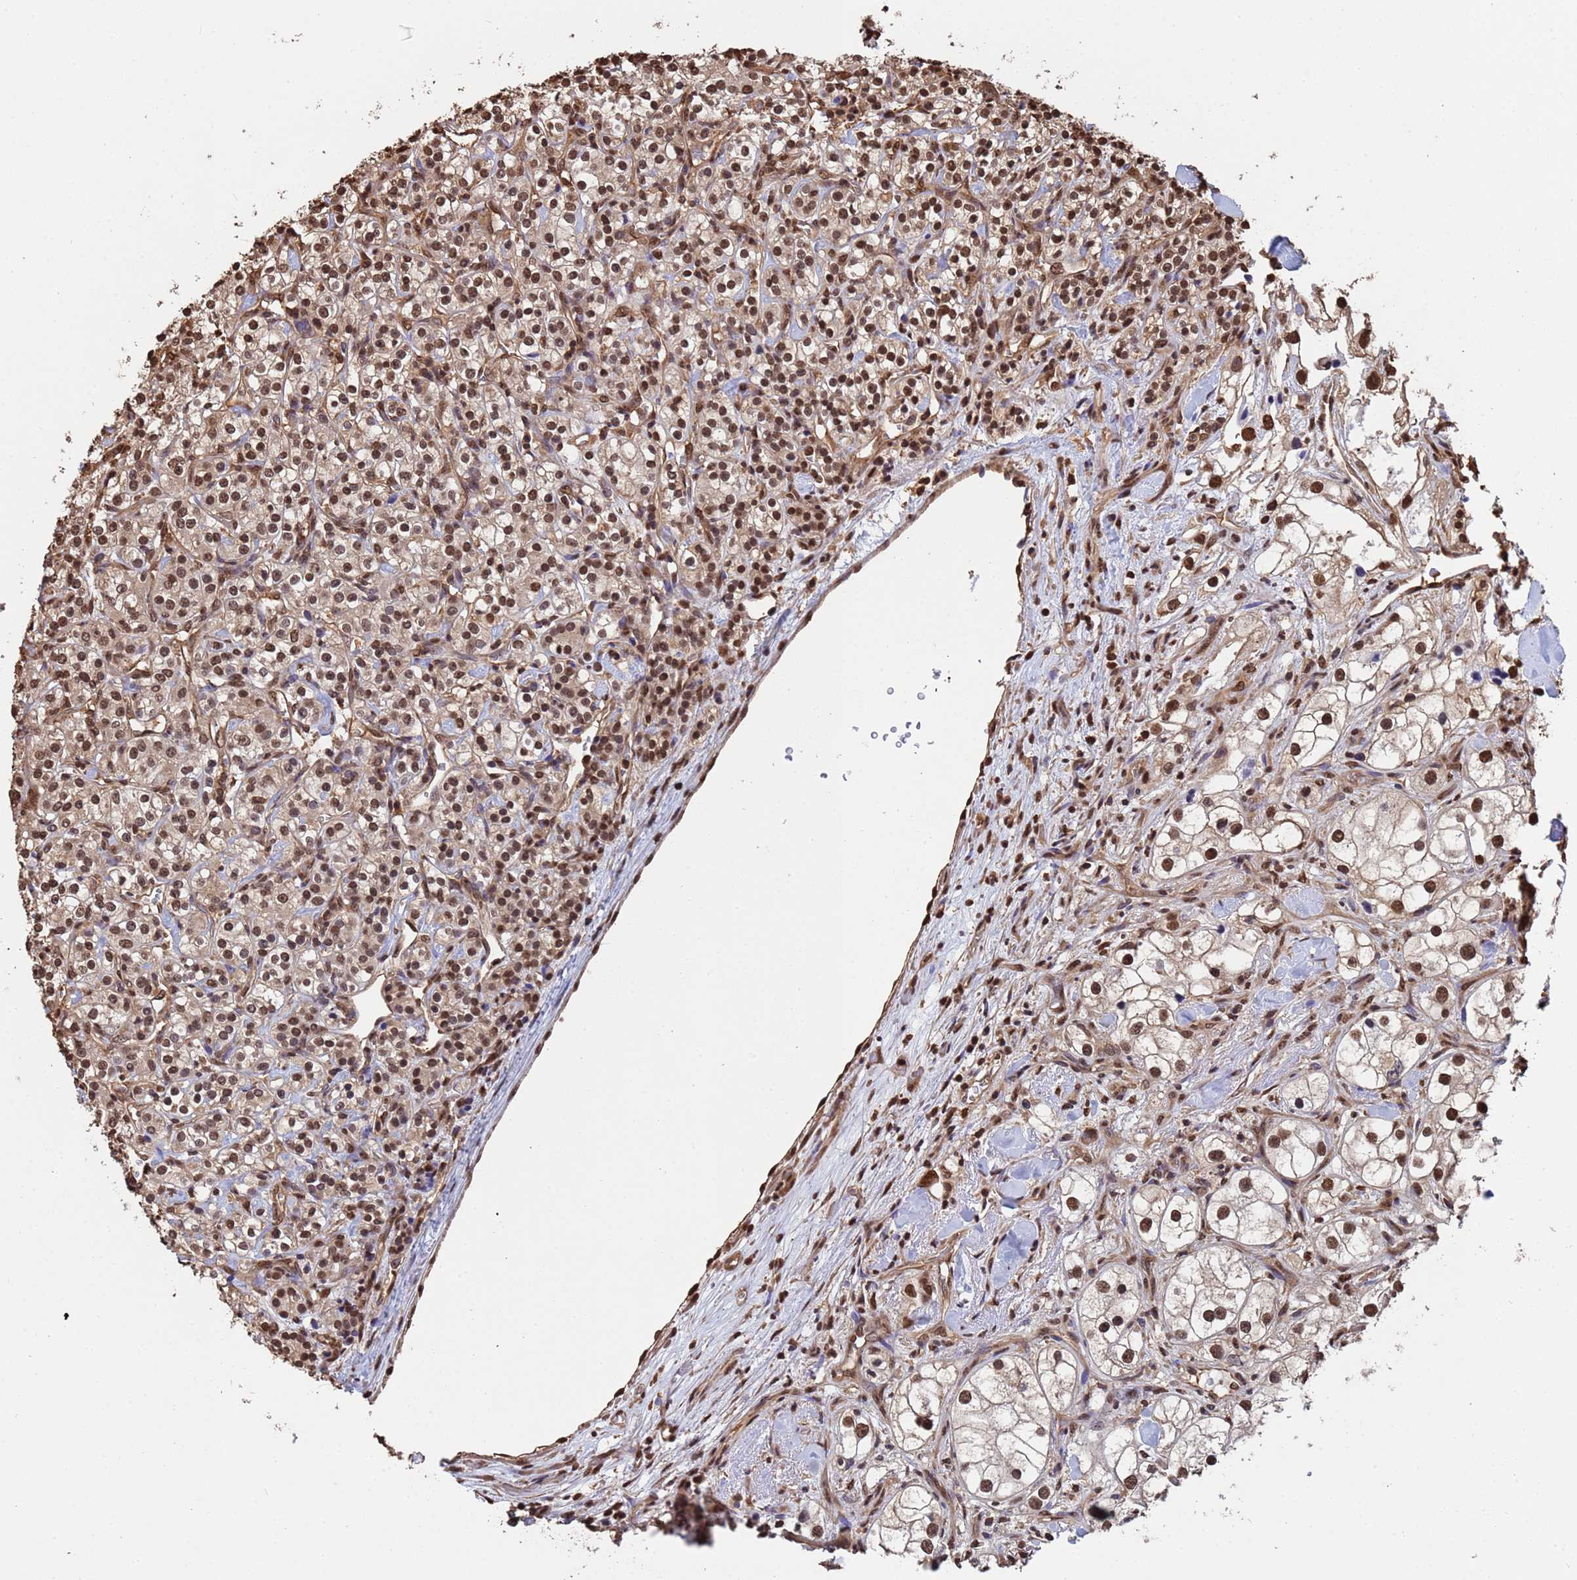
{"staining": {"intensity": "moderate", "quantity": ">75%", "location": "nuclear"}, "tissue": "renal cancer", "cell_type": "Tumor cells", "image_type": "cancer", "snomed": [{"axis": "morphology", "description": "Adenocarcinoma, NOS"}, {"axis": "topography", "description": "Kidney"}], "caption": "This is an image of immunohistochemistry (IHC) staining of renal adenocarcinoma, which shows moderate expression in the nuclear of tumor cells.", "gene": "SUMO4", "patient": {"sex": "male", "age": 77}}